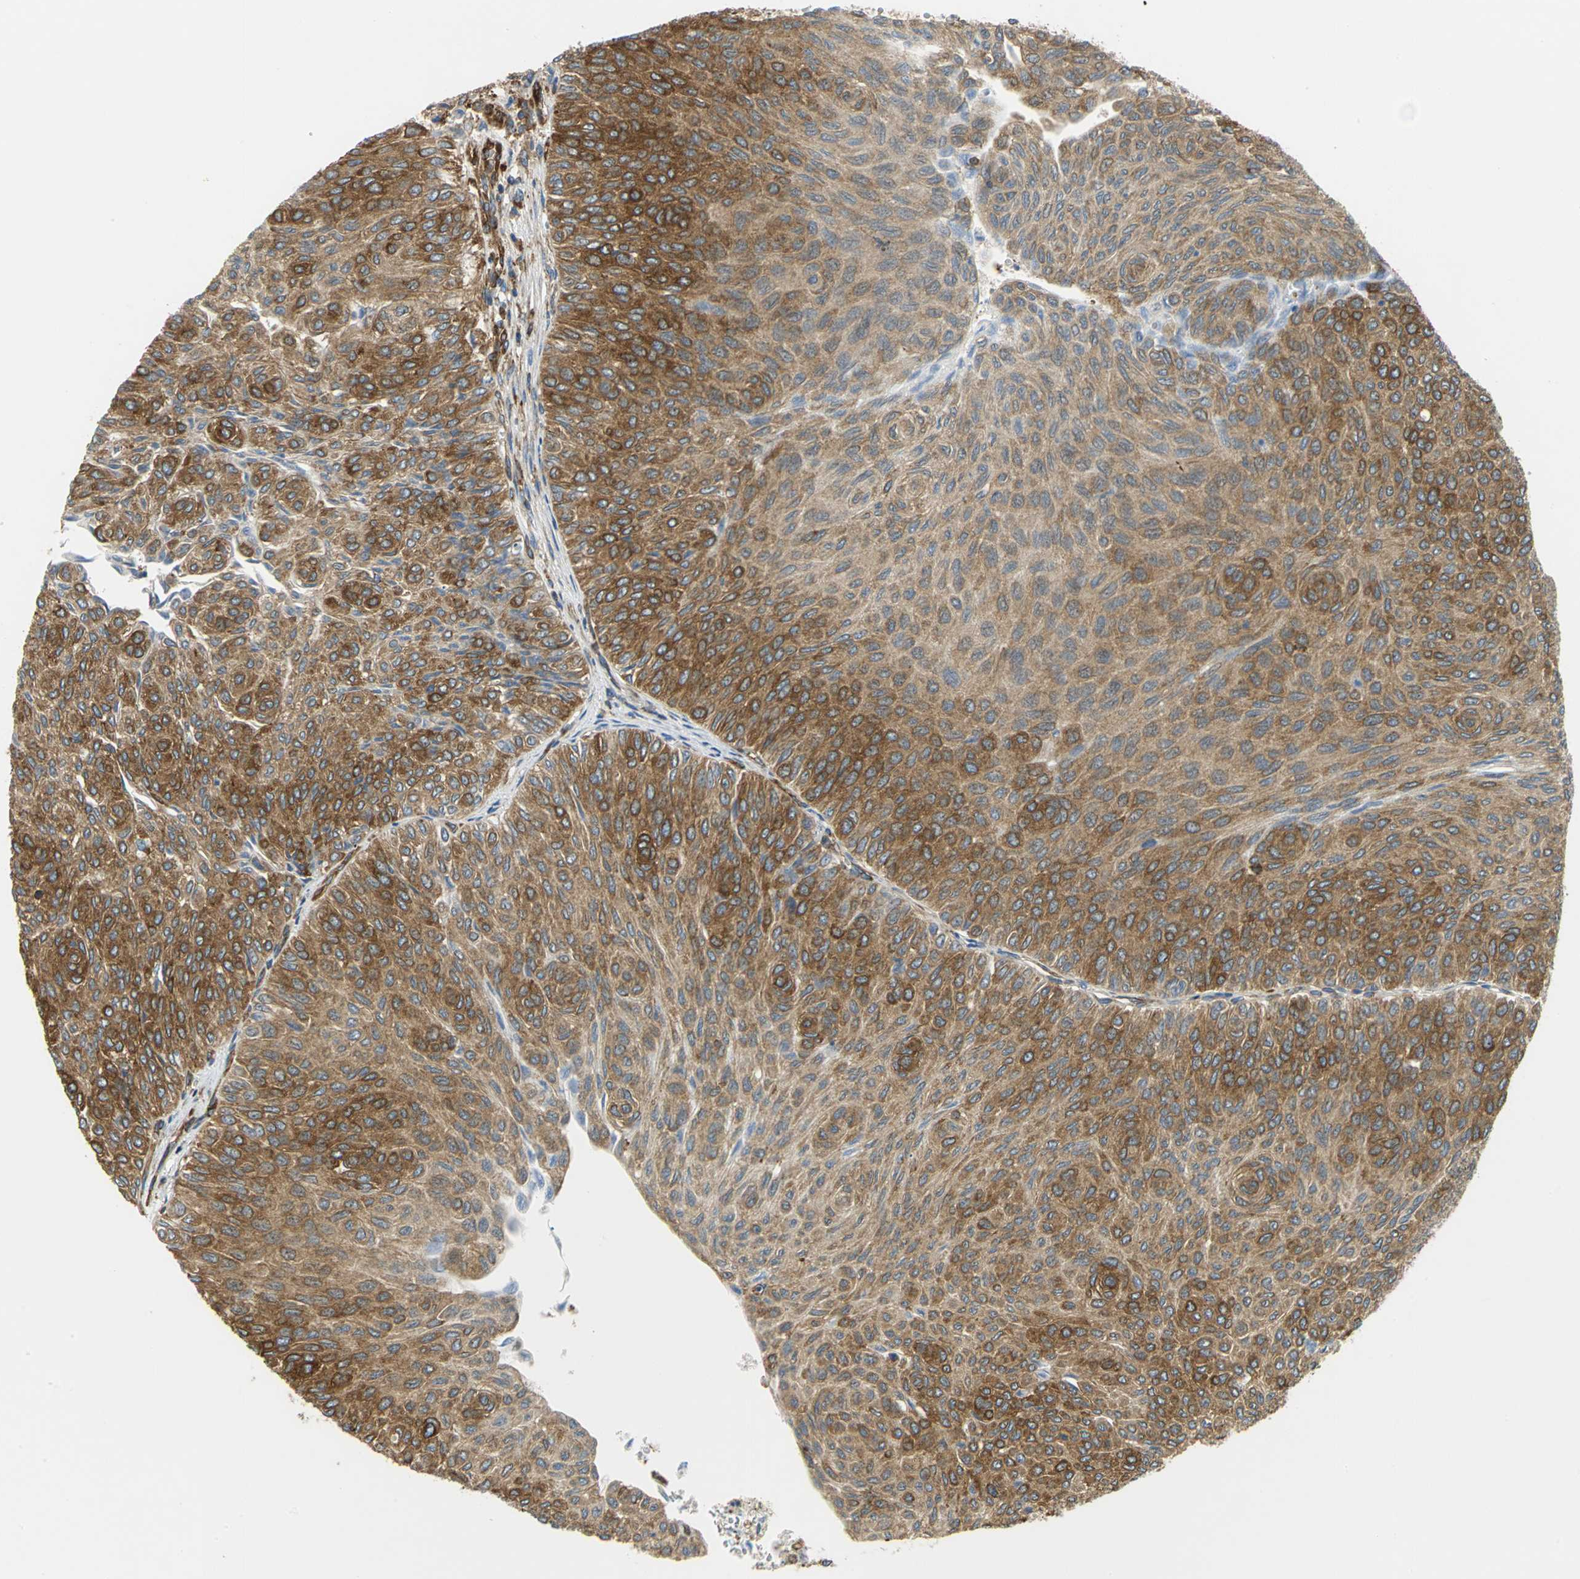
{"staining": {"intensity": "moderate", "quantity": ">75%", "location": "cytoplasmic/membranous"}, "tissue": "urothelial cancer", "cell_type": "Tumor cells", "image_type": "cancer", "snomed": [{"axis": "morphology", "description": "Urothelial carcinoma, Low grade"}, {"axis": "topography", "description": "Urinary bladder"}], "caption": "High-magnification brightfield microscopy of urothelial carcinoma (low-grade) stained with DAB (3,3'-diaminobenzidine) (brown) and counterstained with hematoxylin (blue). tumor cells exhibit moderate cytoplasmic/membranous staining is appreciated in about>75% of cells.", "gene": "YBX1", "patient": {"sex": "male", "age": 78}}